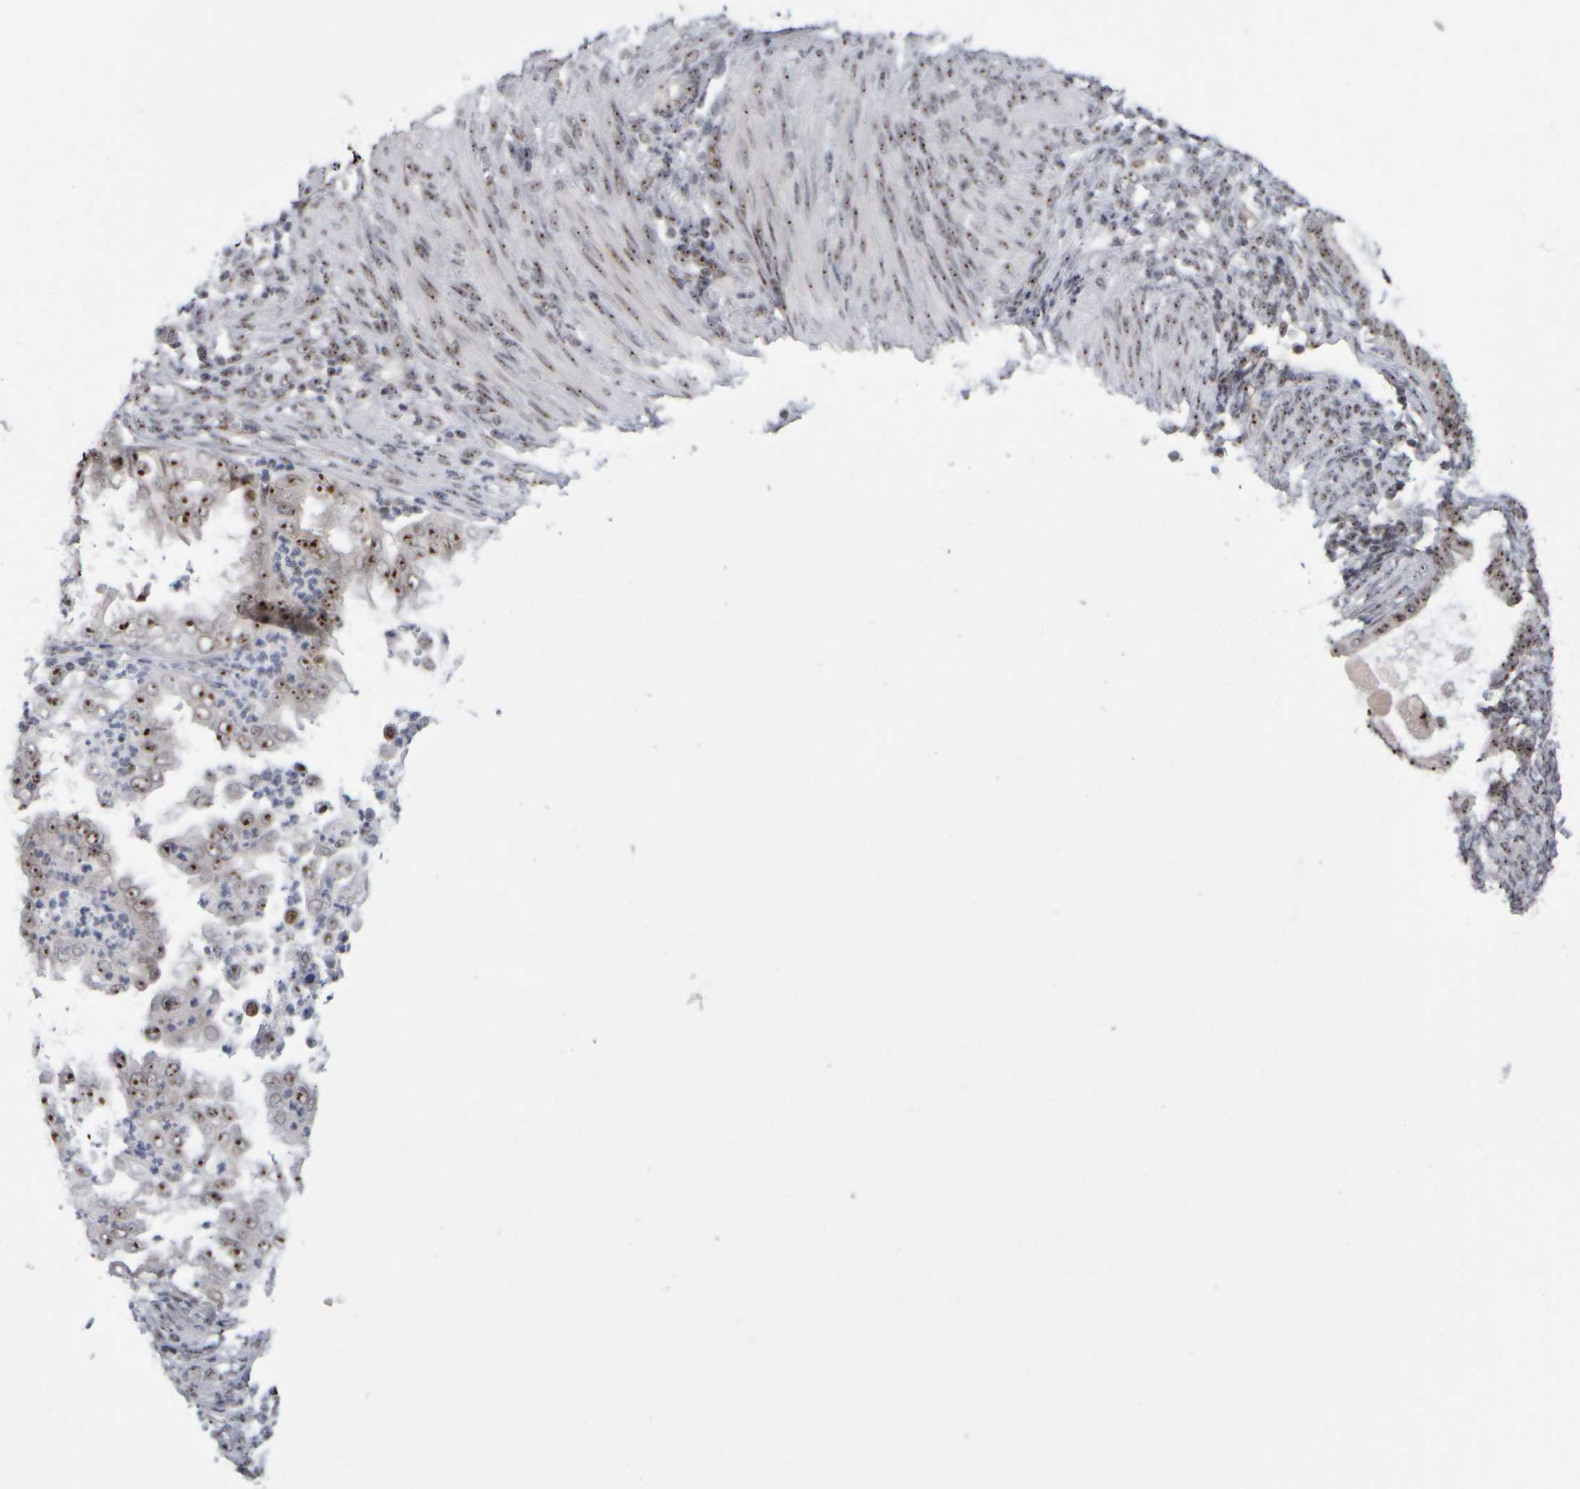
{"staining": {"intensity": "moderate", "quantity": ">75%", "location": "nuclear"}, "tissue": "endometrial cancer", "cell_type": "Tumor cells", "image_type": "cancer", "snomed": [{"axis": "morphology", "description": "Adenocarcinoma, NOS"}, {"axis": "topography", "description": "Endometrium"}], "caption": "Immunohistochemistry (IHC) photomicrograph of neoplastic tissue: human endometrial cancer (adenocarcinoma) stained using immunohistochemistry (IHC) reveals medium levels of moderate protein expression localized specifically in the nuclear of tumor cells, appearing as a nuclear brown color.", "gene": "SURF6", "patient": {"sex": "female", "age": 85}}